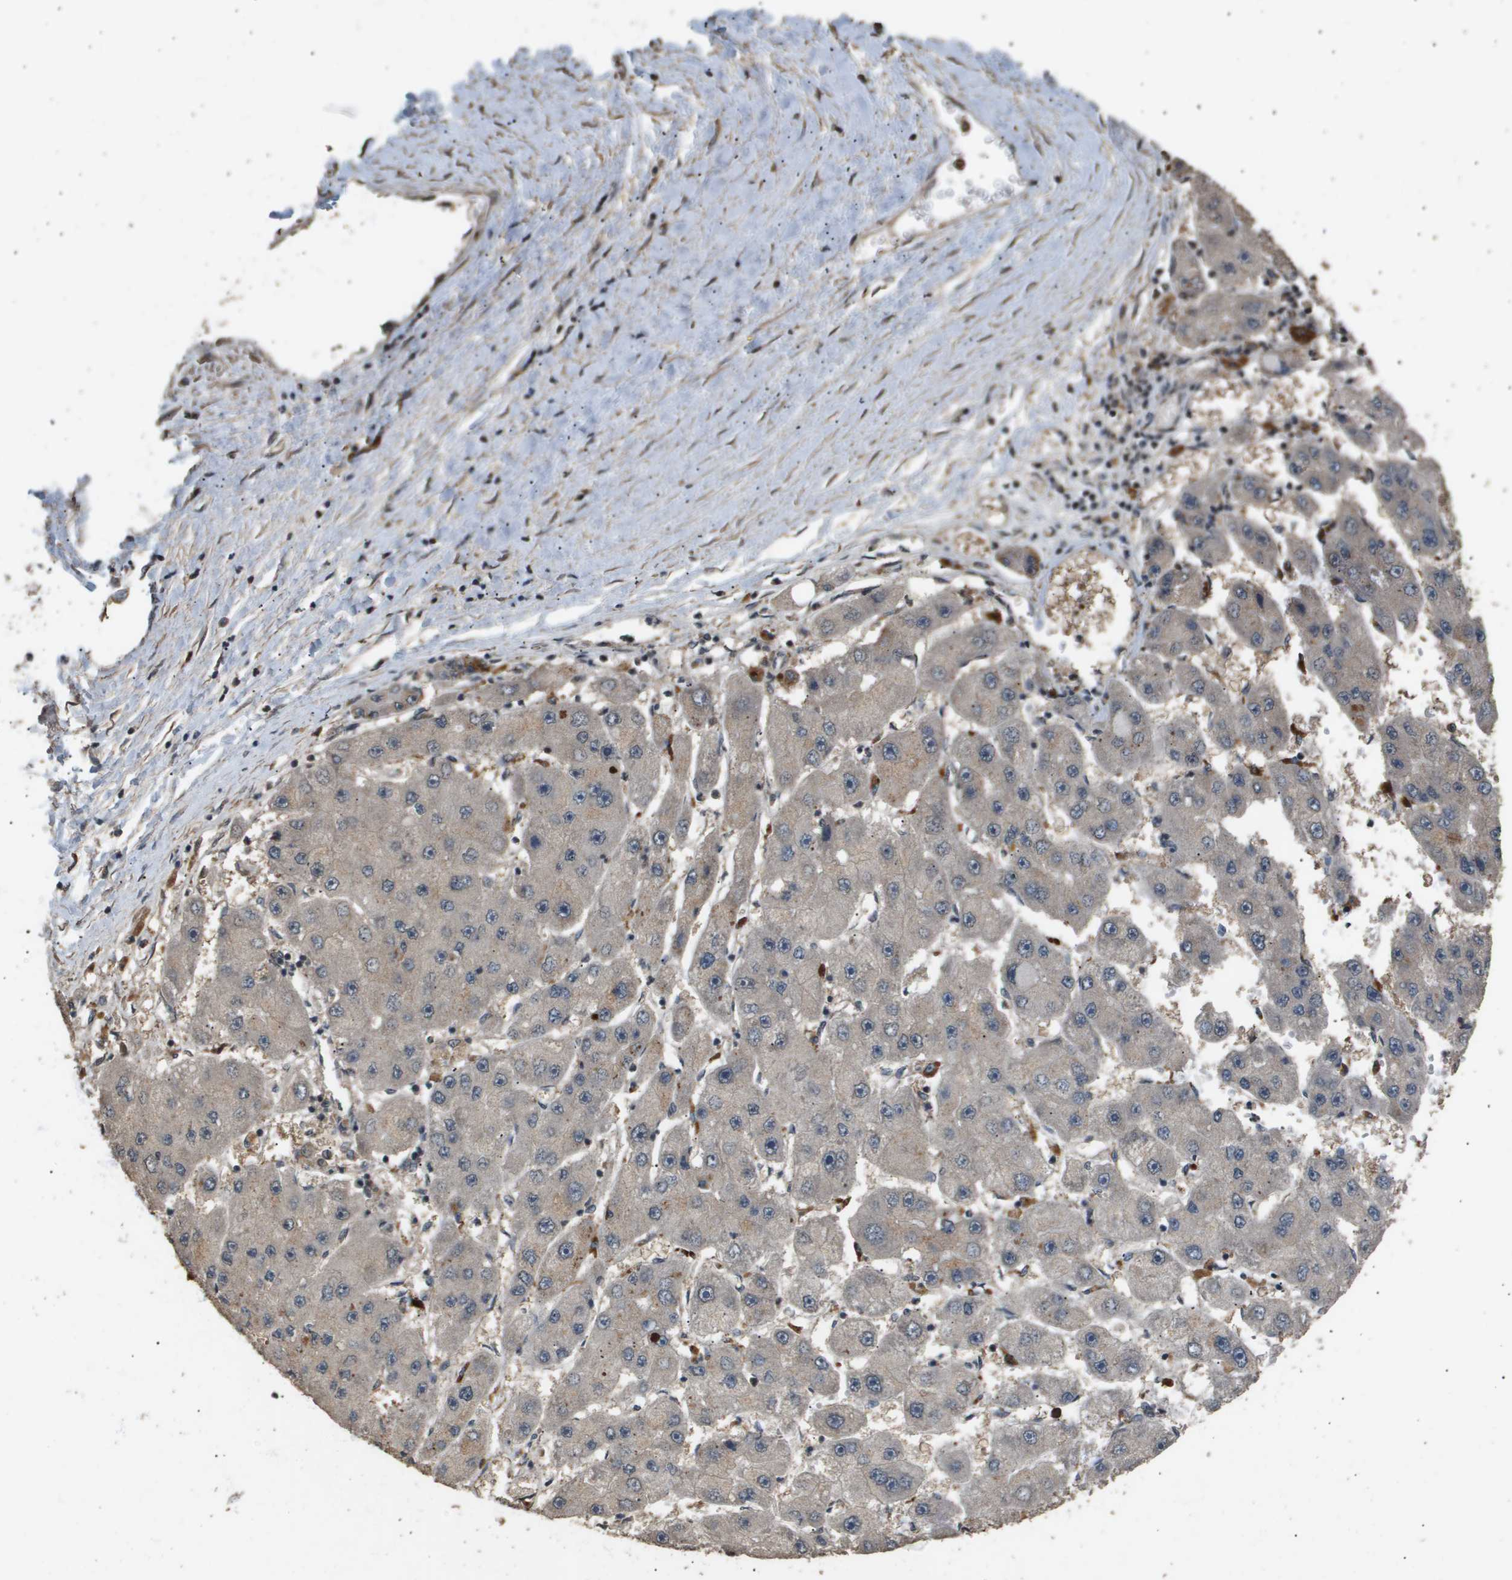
{"staining": {"intensity": "negative", "quantity": "none", "location": "none"}, "tissue": "liver cancer", "cell_type": "Tumor cells", "image_type": "cancer", "snomed": [{"axis": "morphology", "description": "Carcinoma, Hepatocellular, NOS"}, {"axis": "topography", "description": "Liver"}], "caption": "Immunohistochemical staining of hepatocellular carcinoma (liver) exhibits no significant expression in tumor cells.", "gene": "ING1", "patient": {"sex": "female", "age": 61}}